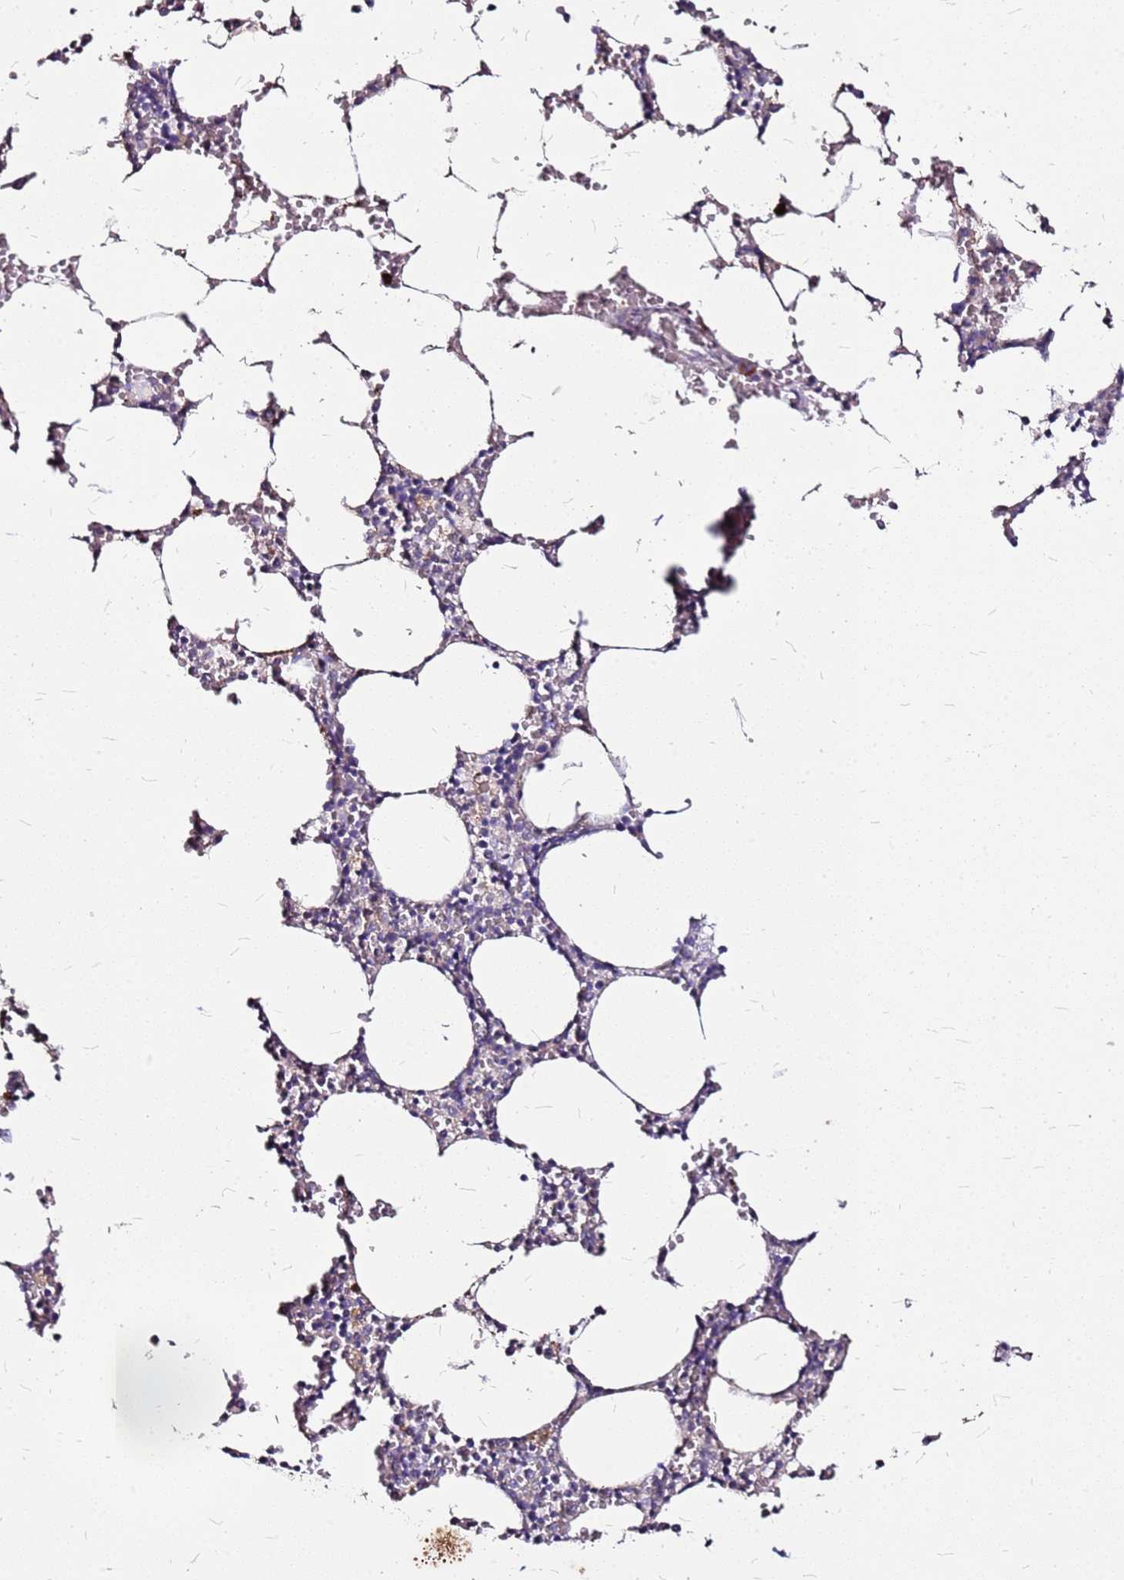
{"staining": {"intensity": "moderate", "quantity": "<25%", "location": "cytoplasmic/membranous"}, "tissue": "bone marrow", "cell_type": "Hematopoietic cells", "image_type": "normal", "snomed": [{"axis": "morphology", "description": "Normal tissue, NOS"}, {"axis": "topography", "description": "Bone marrow"}], "caption": "High-magnification brightfield microscopy of normal bone marrow stained with DAB (brown) and counterstained with hematoxylin (blue). hematopoietic cells exhibit moderate cytoplasmic/membranous expression is present in about<25% of cells.", "gene": "DCDC2C", "patient": {"sex": "female", "age": 64}}